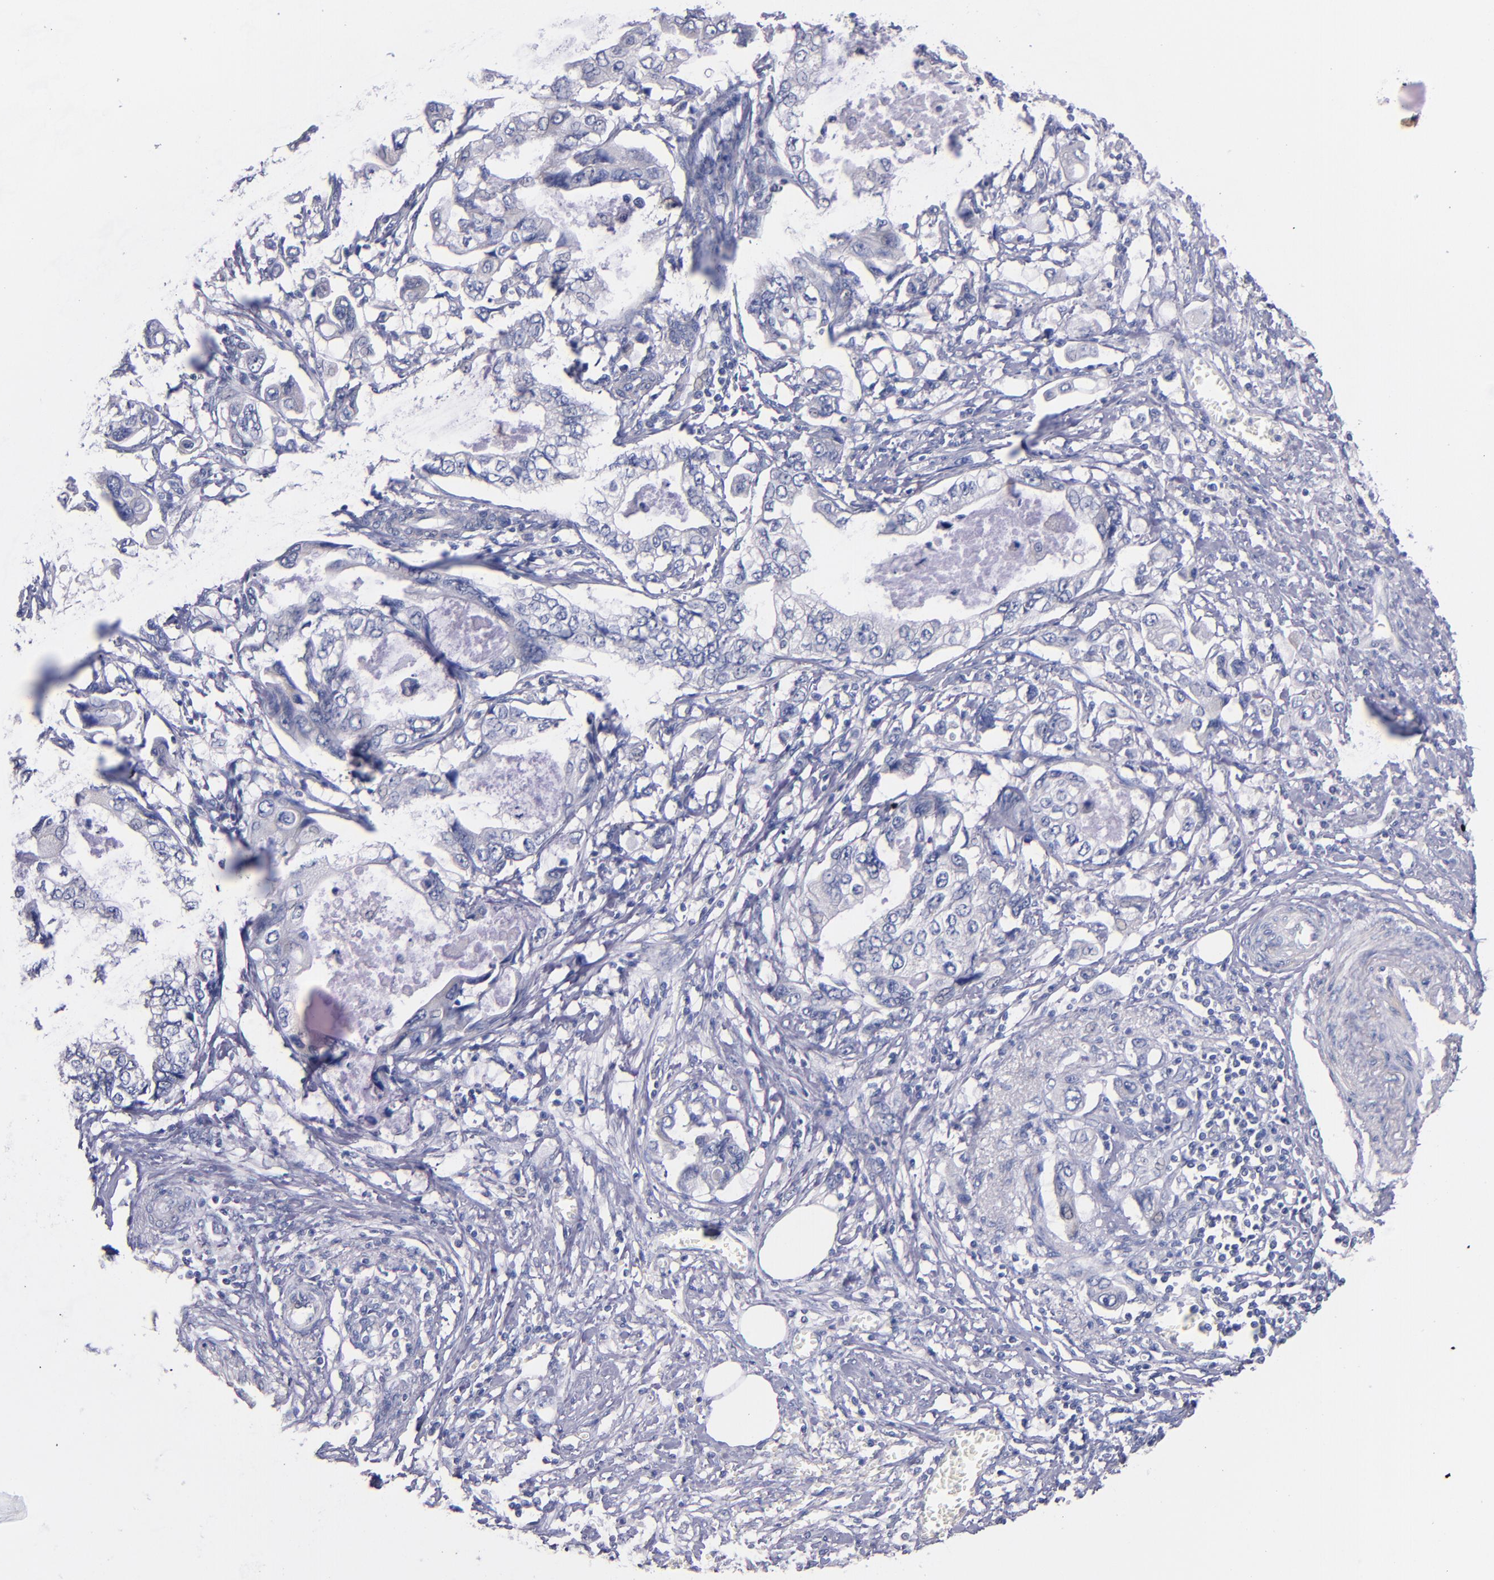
{"staining": {"intensity": "negative", "quantity": "none", "location": "none"}, "tissue": "stomach cancer", "cell_type": "Tumor cells", "image_type": "cancer", "snomed": [{"axis": "morphology", "description": "Adenocarcinoma, NOS"}, {"axis": "topography", "description": "Pancreas"}, {"axis": "topography", "description": "Stomach, upper"}], "caption": "This is an immunohistochemistry photomicrograph of stomach adenocarcinoma. There is no staining in tumor cells.", "gene": "CNTNAP2", "patient": {"sex": "male", "age": 77}}